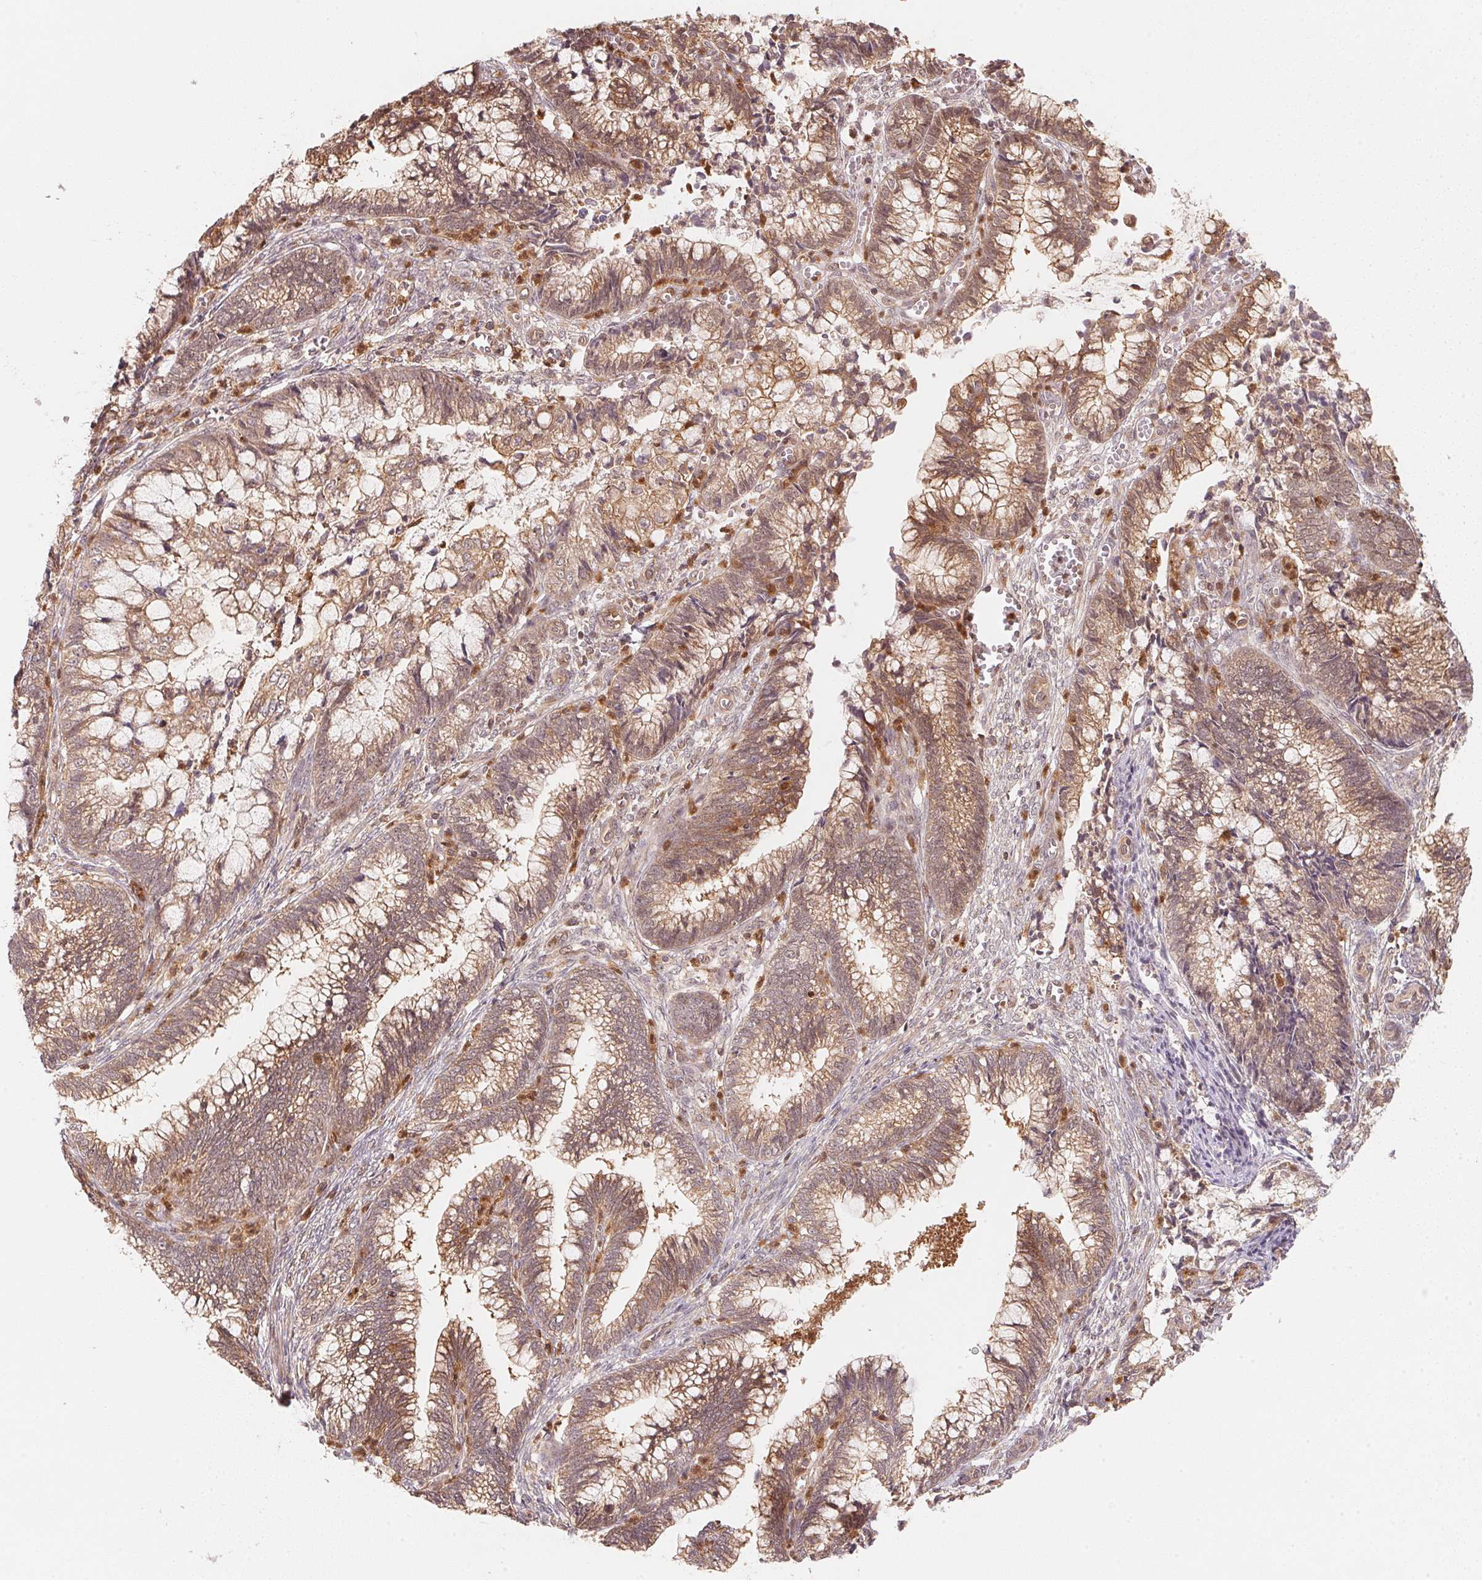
{"staining": {"intensity": "moderate", "quantity": ">75%", "location": "cytoplasmic/membranous,nuclear"}, "tissue": "cervical cancer", "cell_type": "Tumor cells", "image_type": "cancer", "snomed": [{"axis": "morphology", "description": "Adenocarcinoma, NOS"}, {"axis": "topography", "description": "Cervix"}], "caption": "Protein staining exhibits moderate cytoplasmic/membranous and nuclear expression in about >75% of tumor cells in cervical adenocarcinoma. (DAB (3,3'-diaminobenzidine) IHC, brown staining for protein, blue staining for nuclei).", "gene": "CCDC102B", "patient": {"sex": "female", "age": 44}}